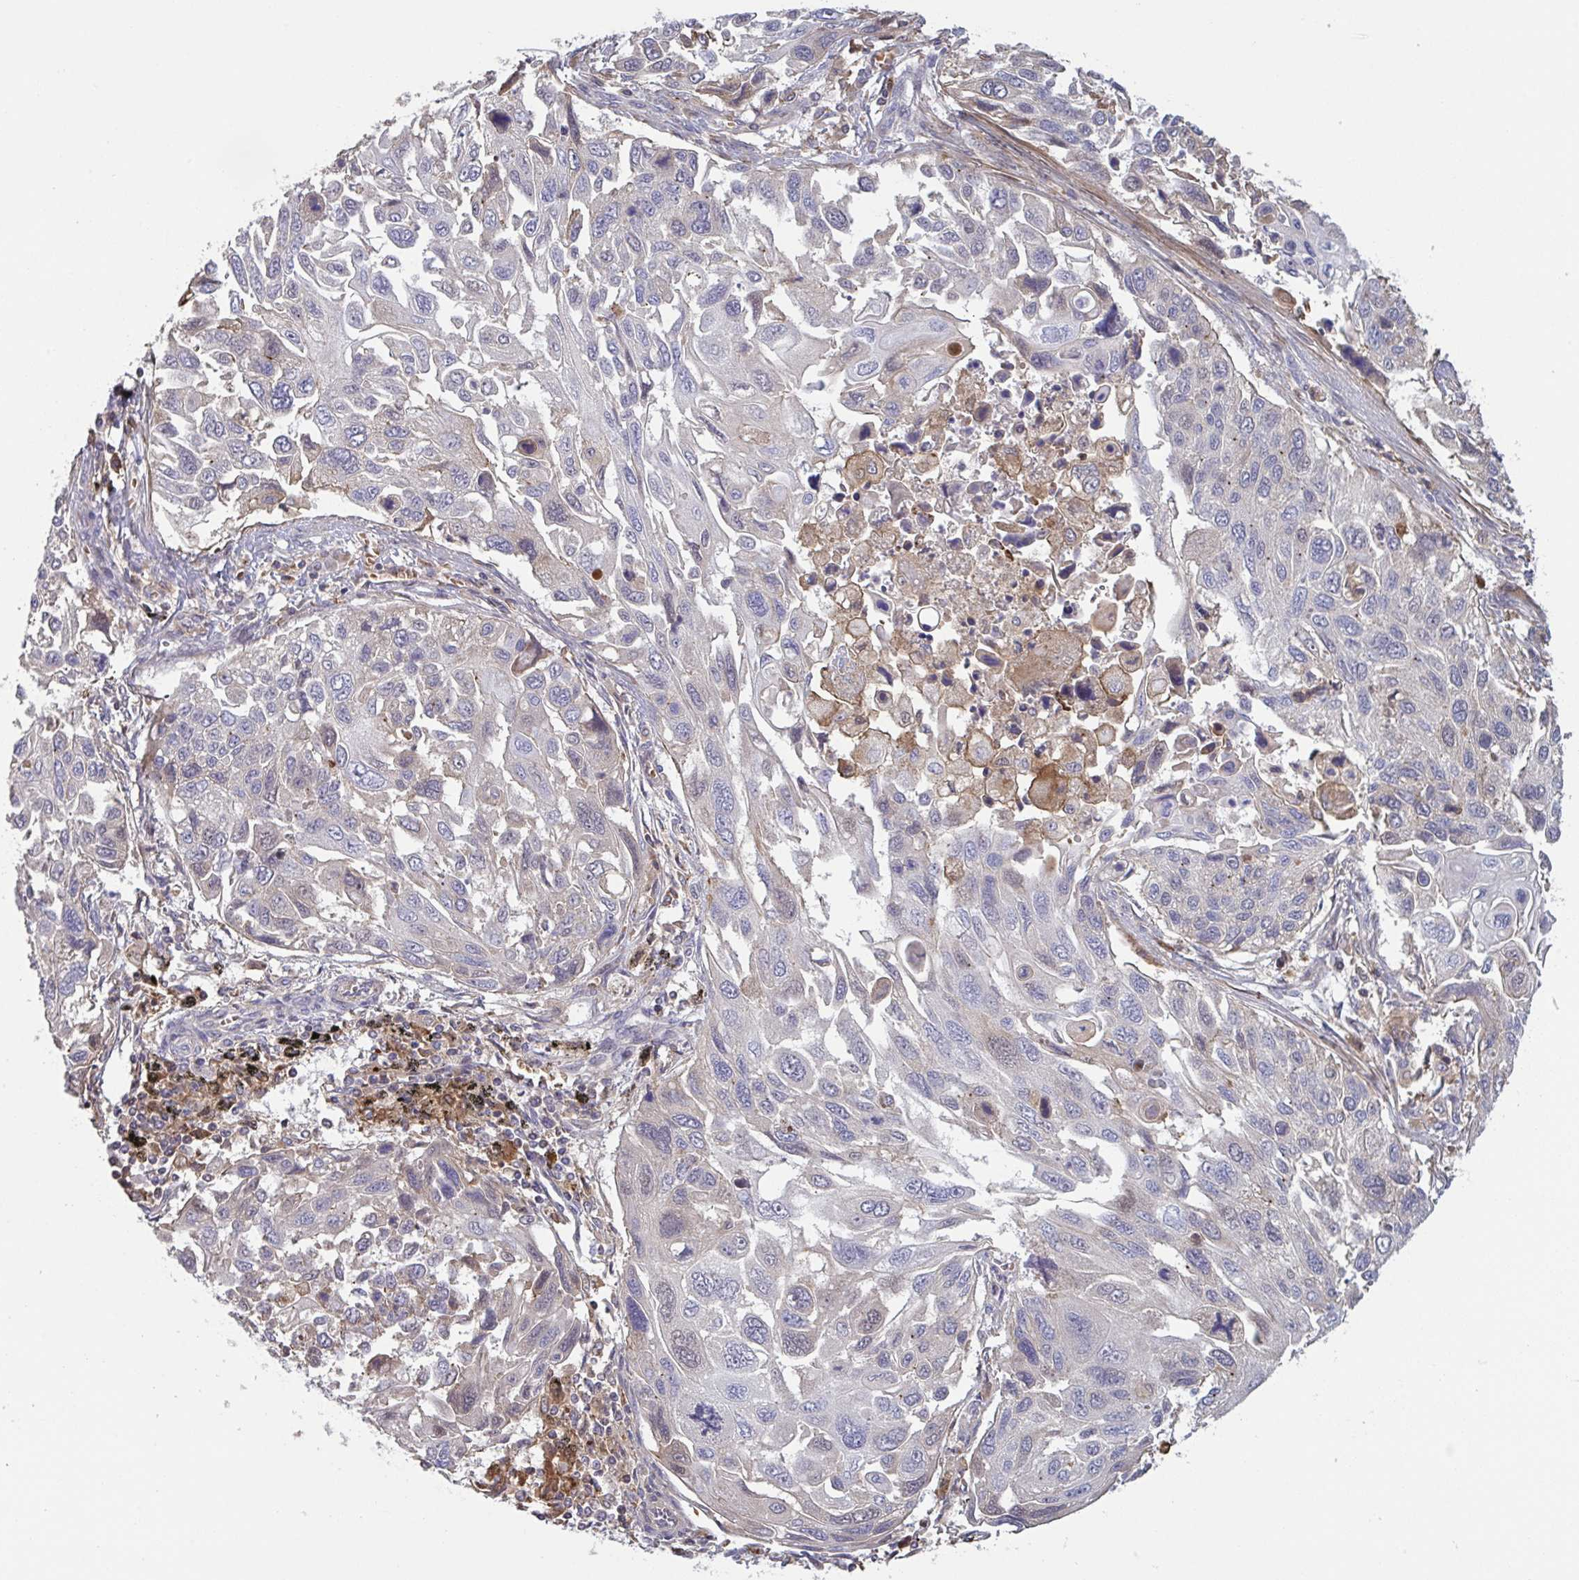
{"staining": {"intensity": "weak", "quantity": "<25%", "location": "cytoplasmic/membranous"}, "tissue": "lung cancer", "cell_type": "Tumor cells", "image_type": "cancer", "snomed": [{"axis": "morphology", "description": "Squamous cell carcinoma, NOS"}, {"axis": "topography", "description": "Lung"}], "caption": "This is a photomicrograph of immunohistochemistry staining of lung cancer, which shows no staining in tumor cells.", "gene": "IL1R1", "patient": {"sex": "male", "age": 62}}